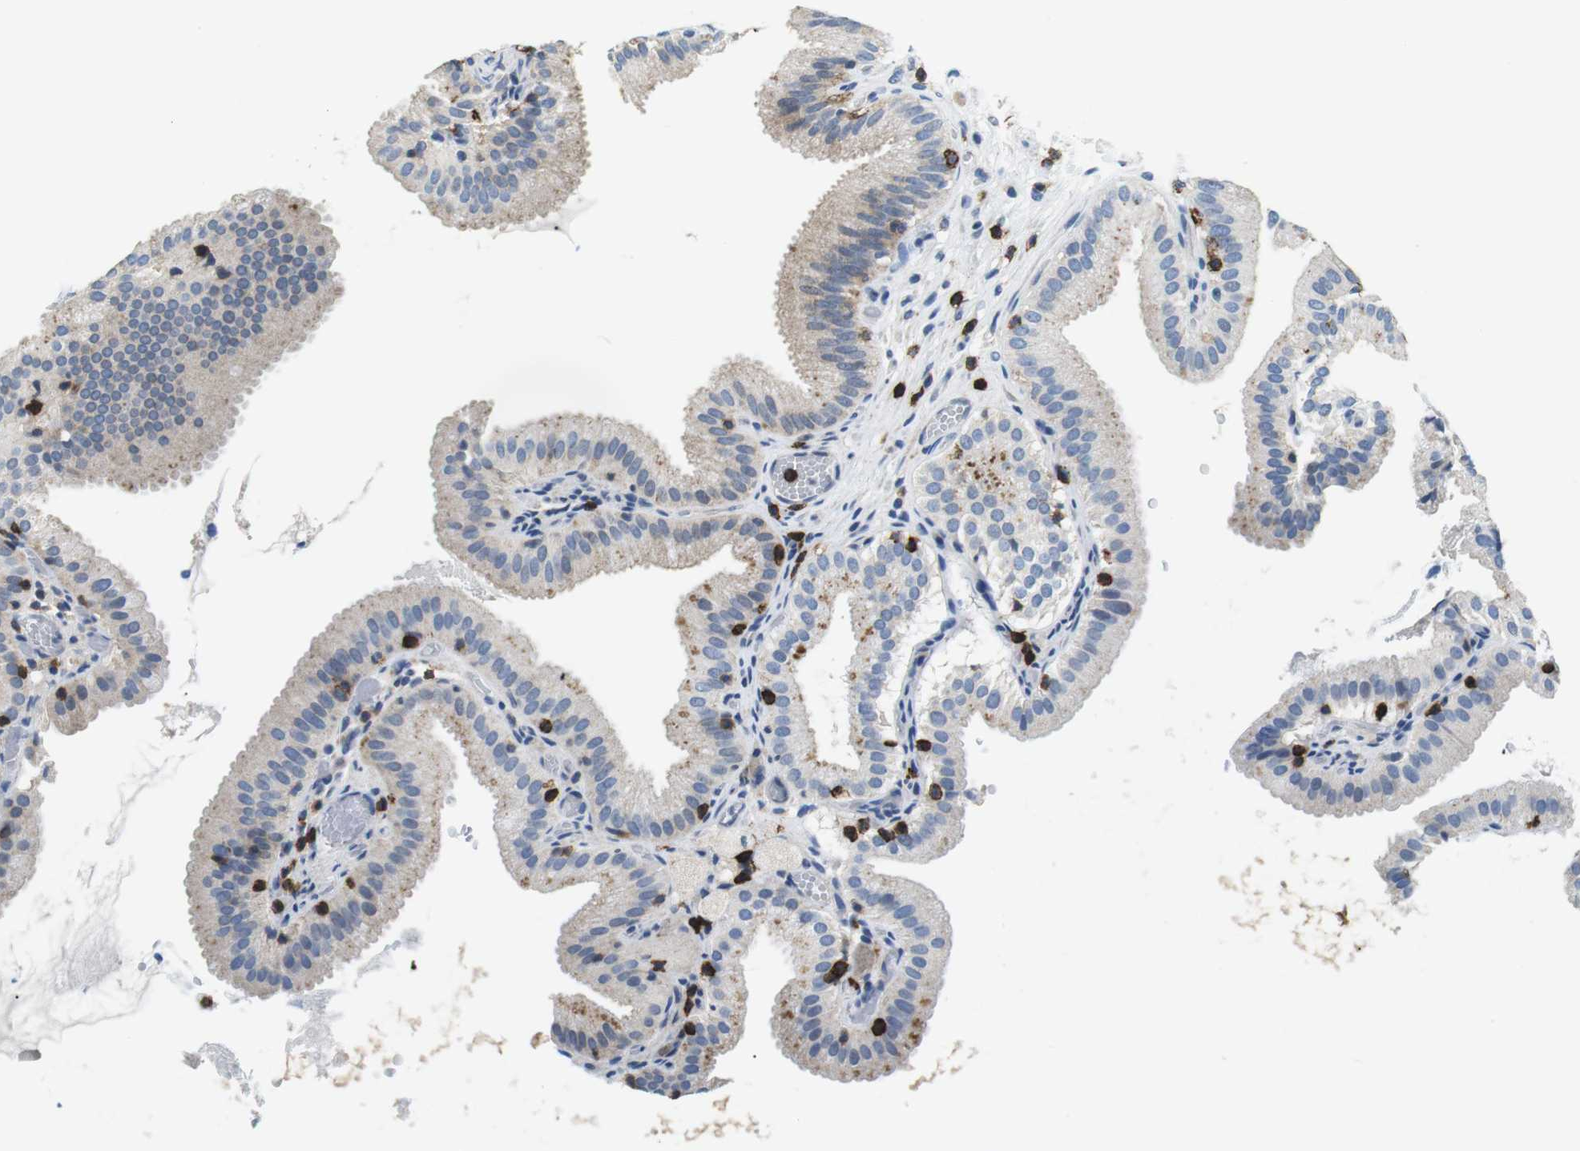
{"staining": {"intensity": "moderate", "quantity": "<25%", "location": "cytoplasmic/membranous"}, "tissue": "gallbladder", "cell_type": "Glandular cells", "image_type": "normal", "snomed": [{"axis": "morphology", "description": "Normal tissue, NOS"}, {"axis": "topography", "description": "Gallbladder"}], "caption": "An IHC micrograph of unremarkable tissue is shown. Protein staining in brown labels moderate cytoplasmic/membranous positivity in gallbladder within glandular cells.", "gene": "CD6", "patient": {"sex": "male", "age": 54}}